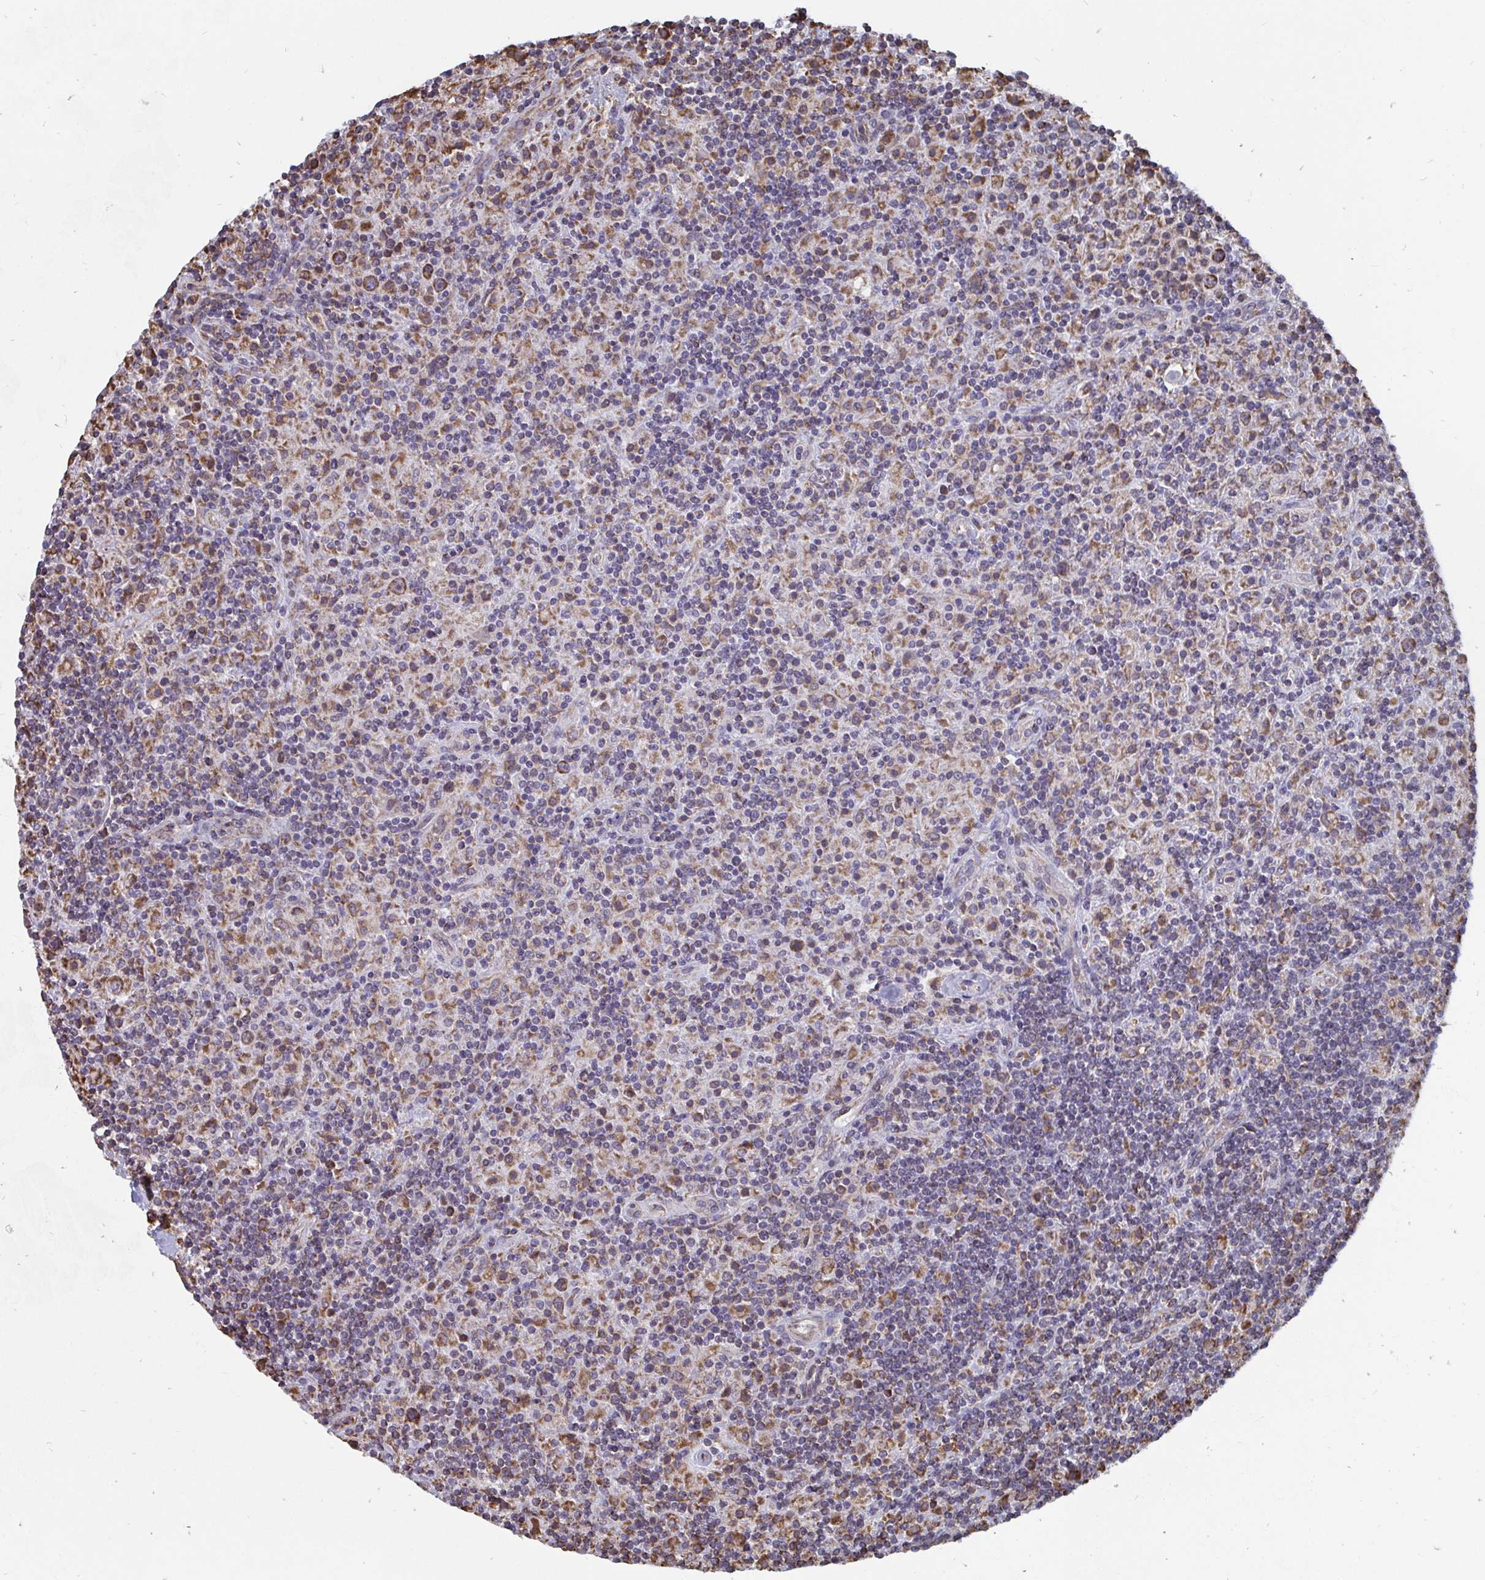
{"staining": {"intensity": "moderate", "quantity": ">75%", "location": "cytoplasmic/membranous"}, "tissue": "lymphoma", "cell_type": "Tumor cells", "image_type": "cancer", "snomed": [{"axis": "morphology", "description": "Hodgkin's disease, NOS"}, {"axis": "topography", "description": "Lymph node"}], "caption": "DAB (3,3'-diaminobenzidine) immunohistochemical staining of human Hodgkin's disease displays moderate cytoplasmic/membranous protein positivity in approximately >75% of tumor cells. Nuclei are stained in blue.", "gene": "ELAVL1", "patient": {"sex": "male", "age": 70}}